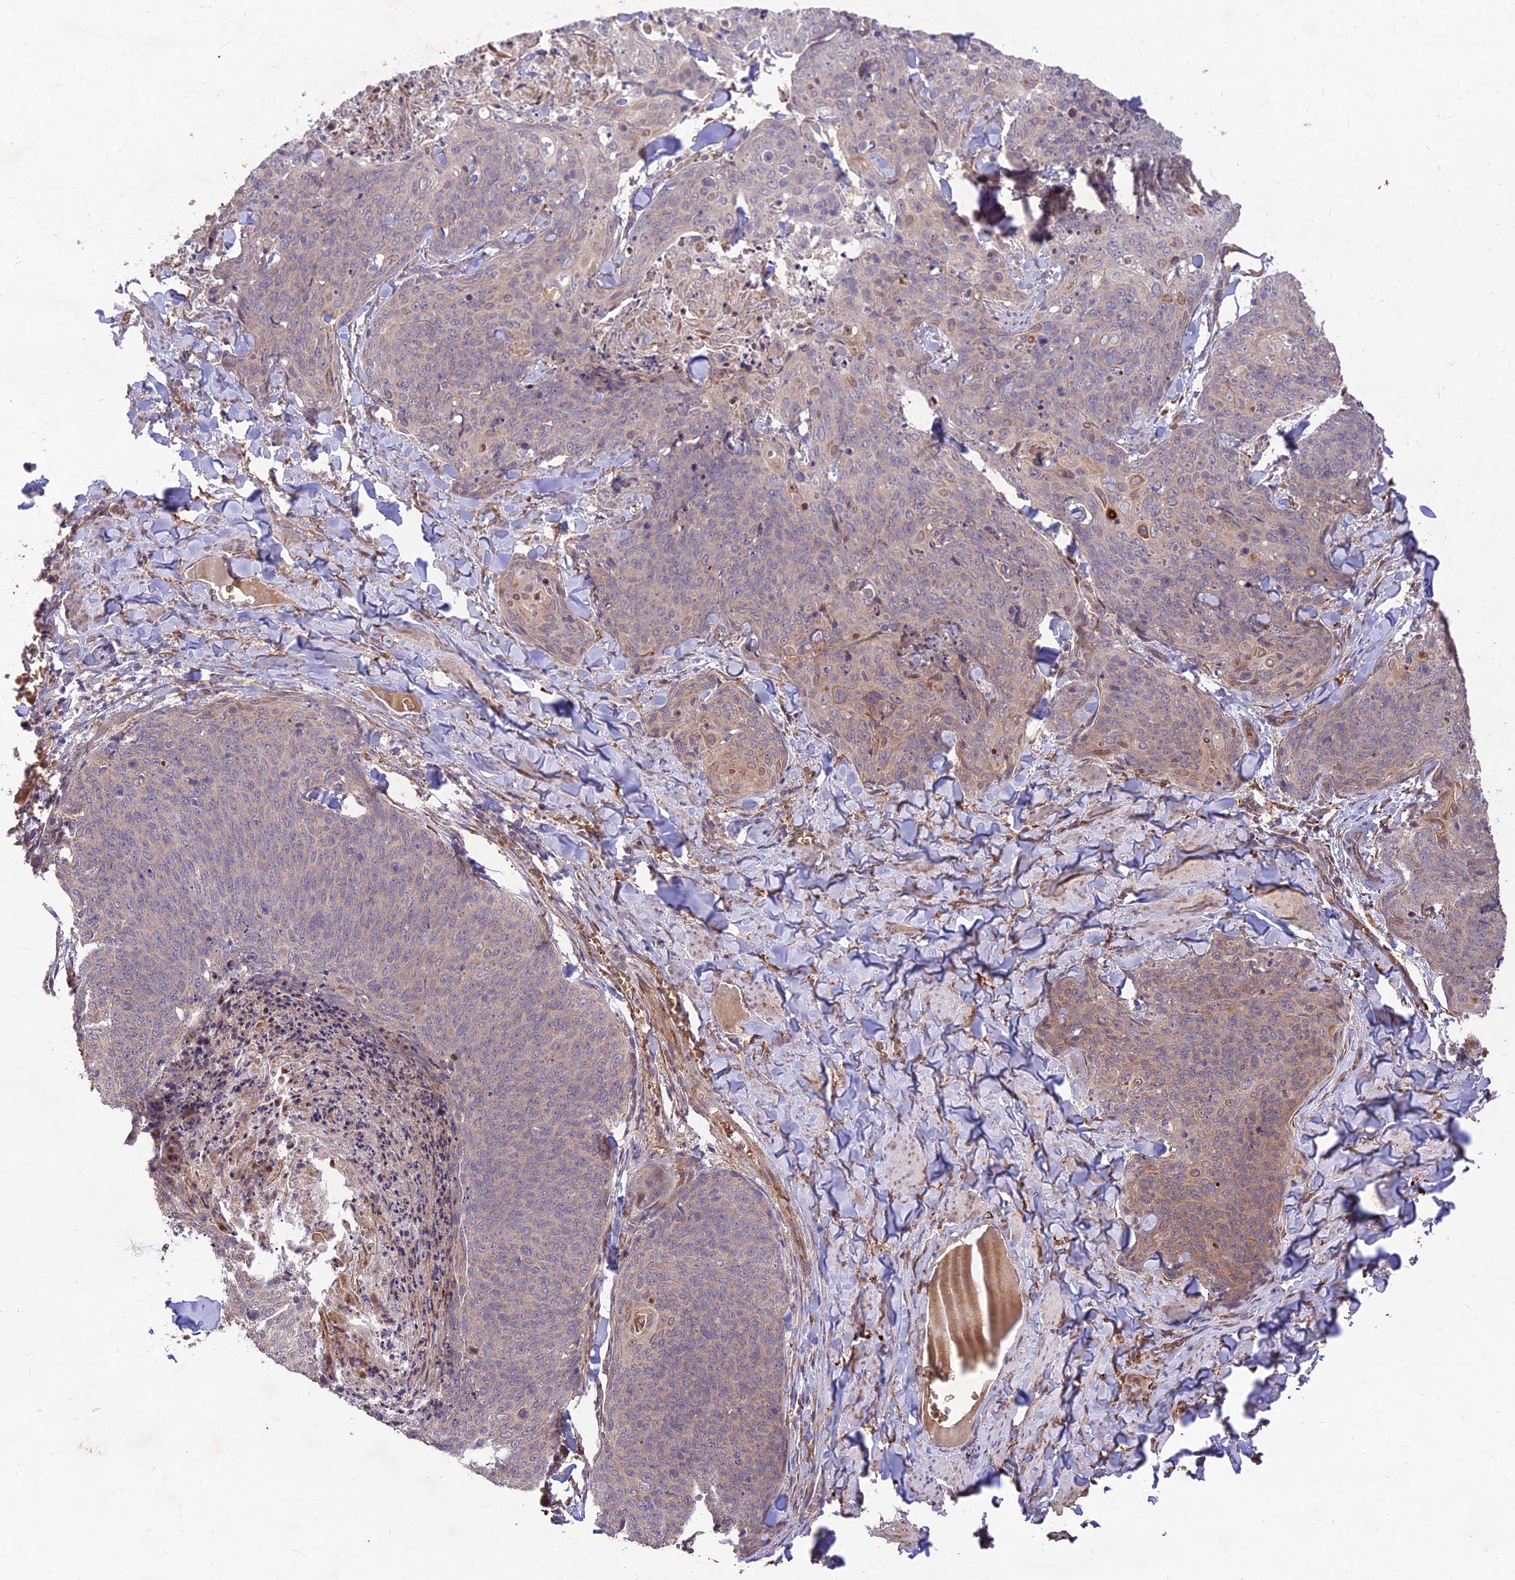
{"staining": {"intensity": "weak", "quantity": "<25%", "location": "cytoplasmic/membranous"}, "tissue": "skin cancer", "cell_type": "Tumor cells", "image_type": "cancer", "snomed": [{"axis": "morphology", "description": "Squamous cell carcinoma, NOS"}, {"axis": "topography", "description": "Skin"}, {"axis": "topography", "description": "Vulva"}], "caption": "Immunohistochemistry micrograph of neoplastic tissue: human squamous cell carcinoma (skin) stained with DAB (3,3'-diaminobenzidine) shows no significant protein expression in tumor cells. (Brightfield microscopy of DAB immunohistochemistry (IHC) at high magnification).", "gene": "PPP1R11", "patient": {"sex": "female", "age": 85}}